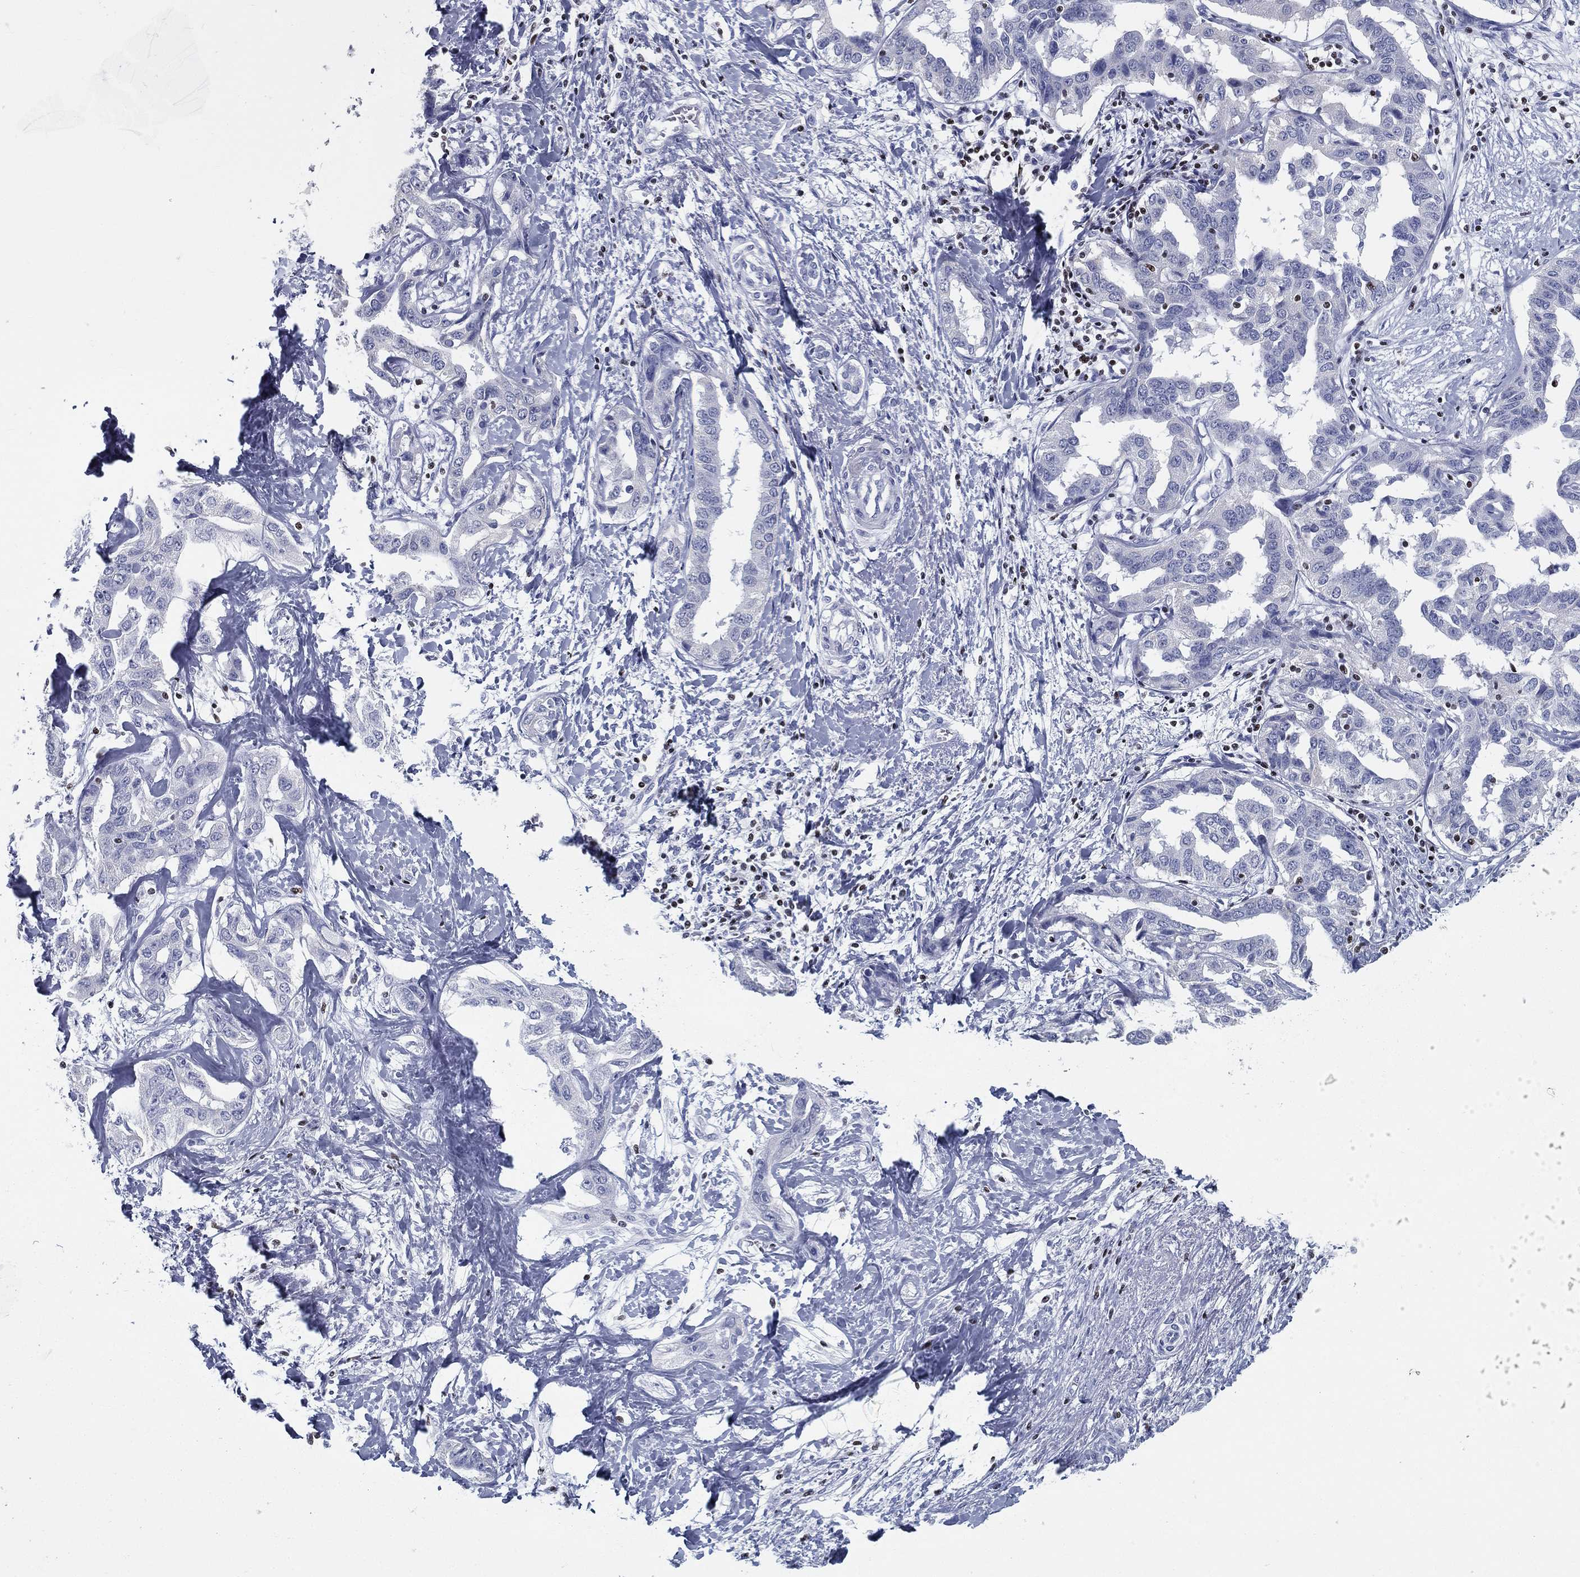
{"staining": {"intensity": "negative", "quantity": "none", "location": "none"}, "tissue": "liver cancer", "cell_type": "Tumor cells", "image_type": "cancer", "snomed": [{"axis": "morphology", "description": "Cholangiocarcinoma"}, {"axis": "topography", "description": "Liver"}], "caption": "IHC image of neoplastic tissue: human cholangiocarcinoma (liver) stained with DAB (3,3'-diaminobenzidine) exhibits no significant protein expression in tumor cells.", "gene": "PYHIN1", "patient": {"sex": "male", "age": 59}}